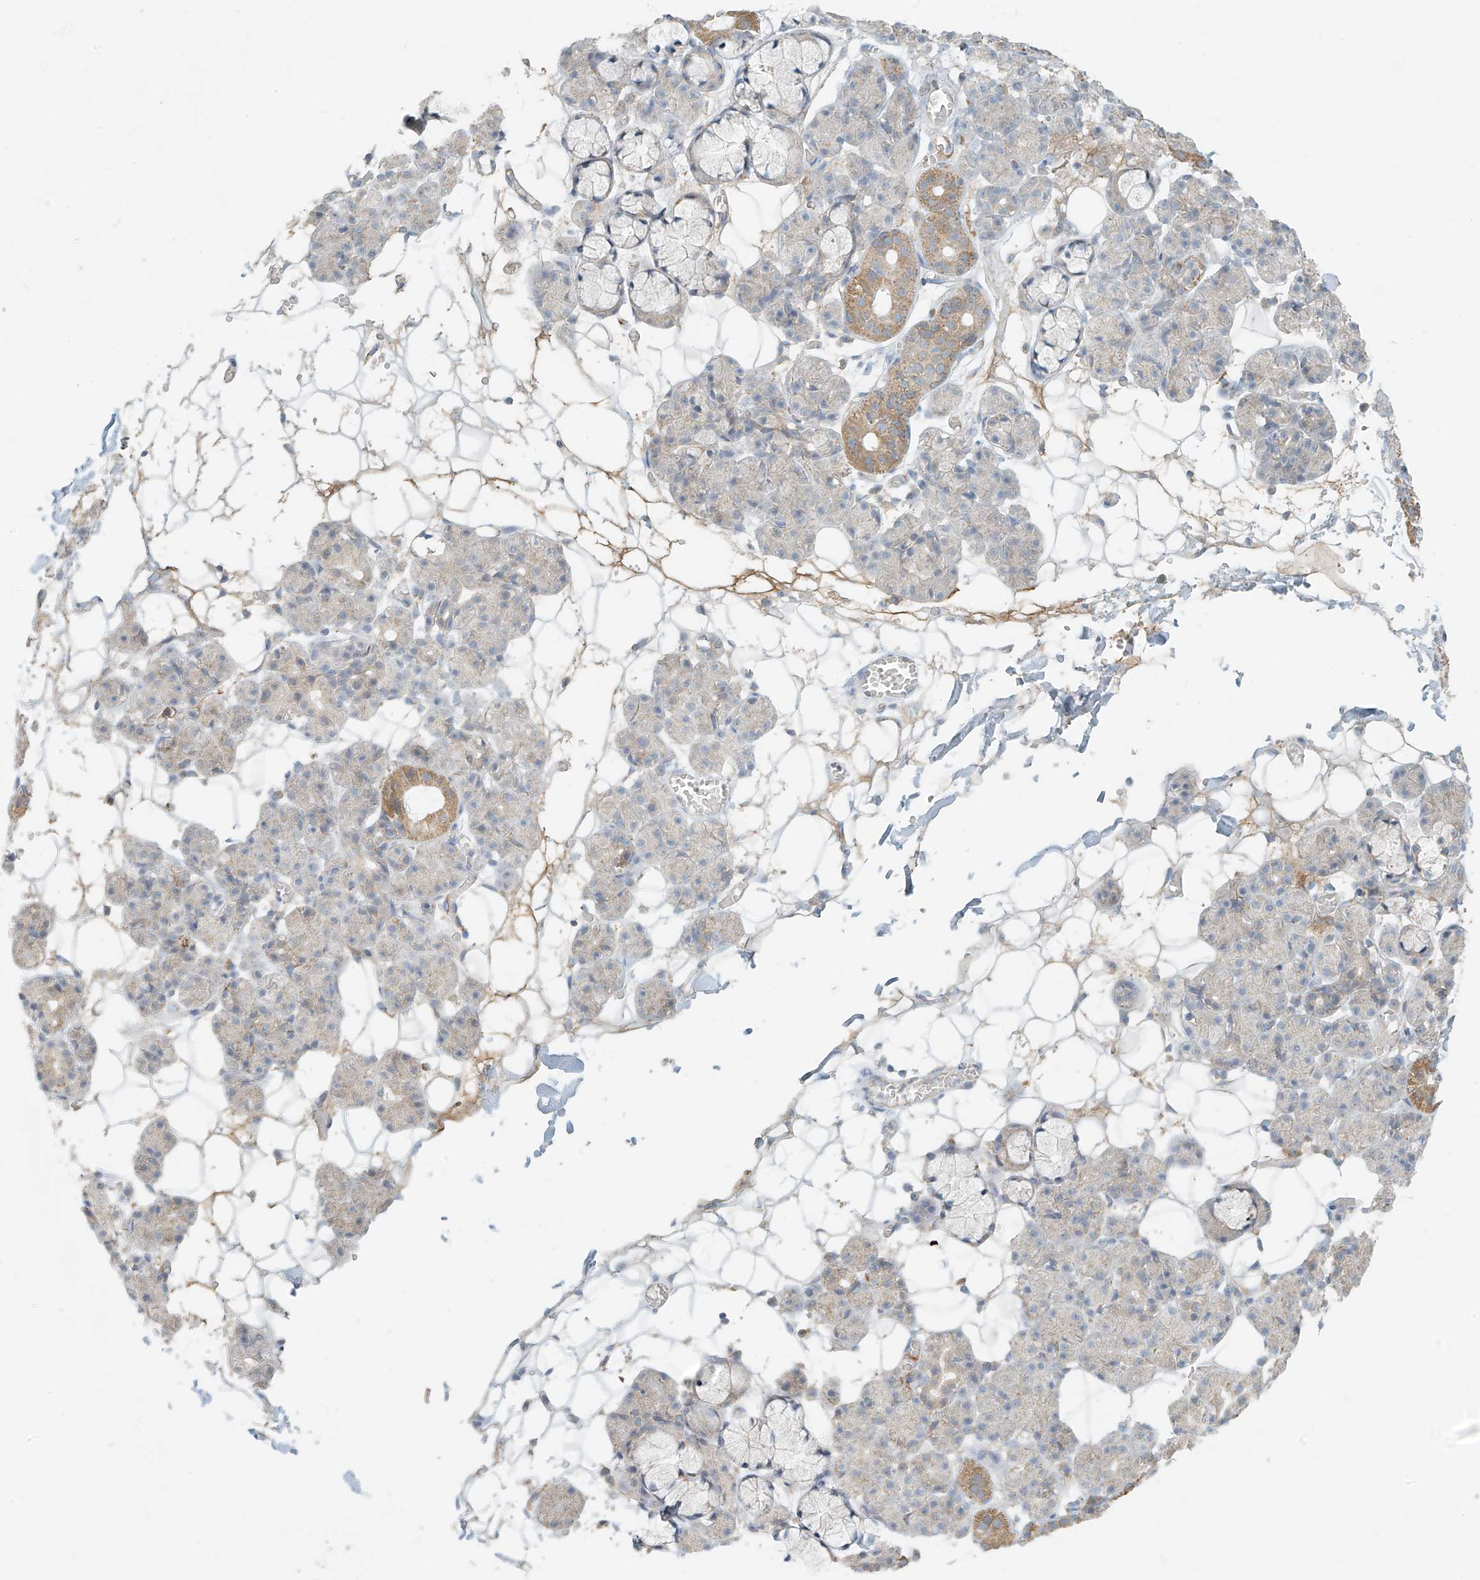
{"staining": {"intensity": "moderate", "quantity": "<25%", "location": "cytoplasmic/membranous"}, "tissue": "salivary gland", "cell_type": "Glandular cells", "image_type": "normal", "snomed": [{"axis": "morphology", "description": "Normal tissue, NOS"}, {"axis": "topography", "description": "Salivary gland"}], "caption": "A brown stain highlights moderate cytoplasmic/membranous staining of a protein in glandular cells of unremarkable human salivary gland.", "gene": "UST", "patient": {"sex": "male", "age": 63}}